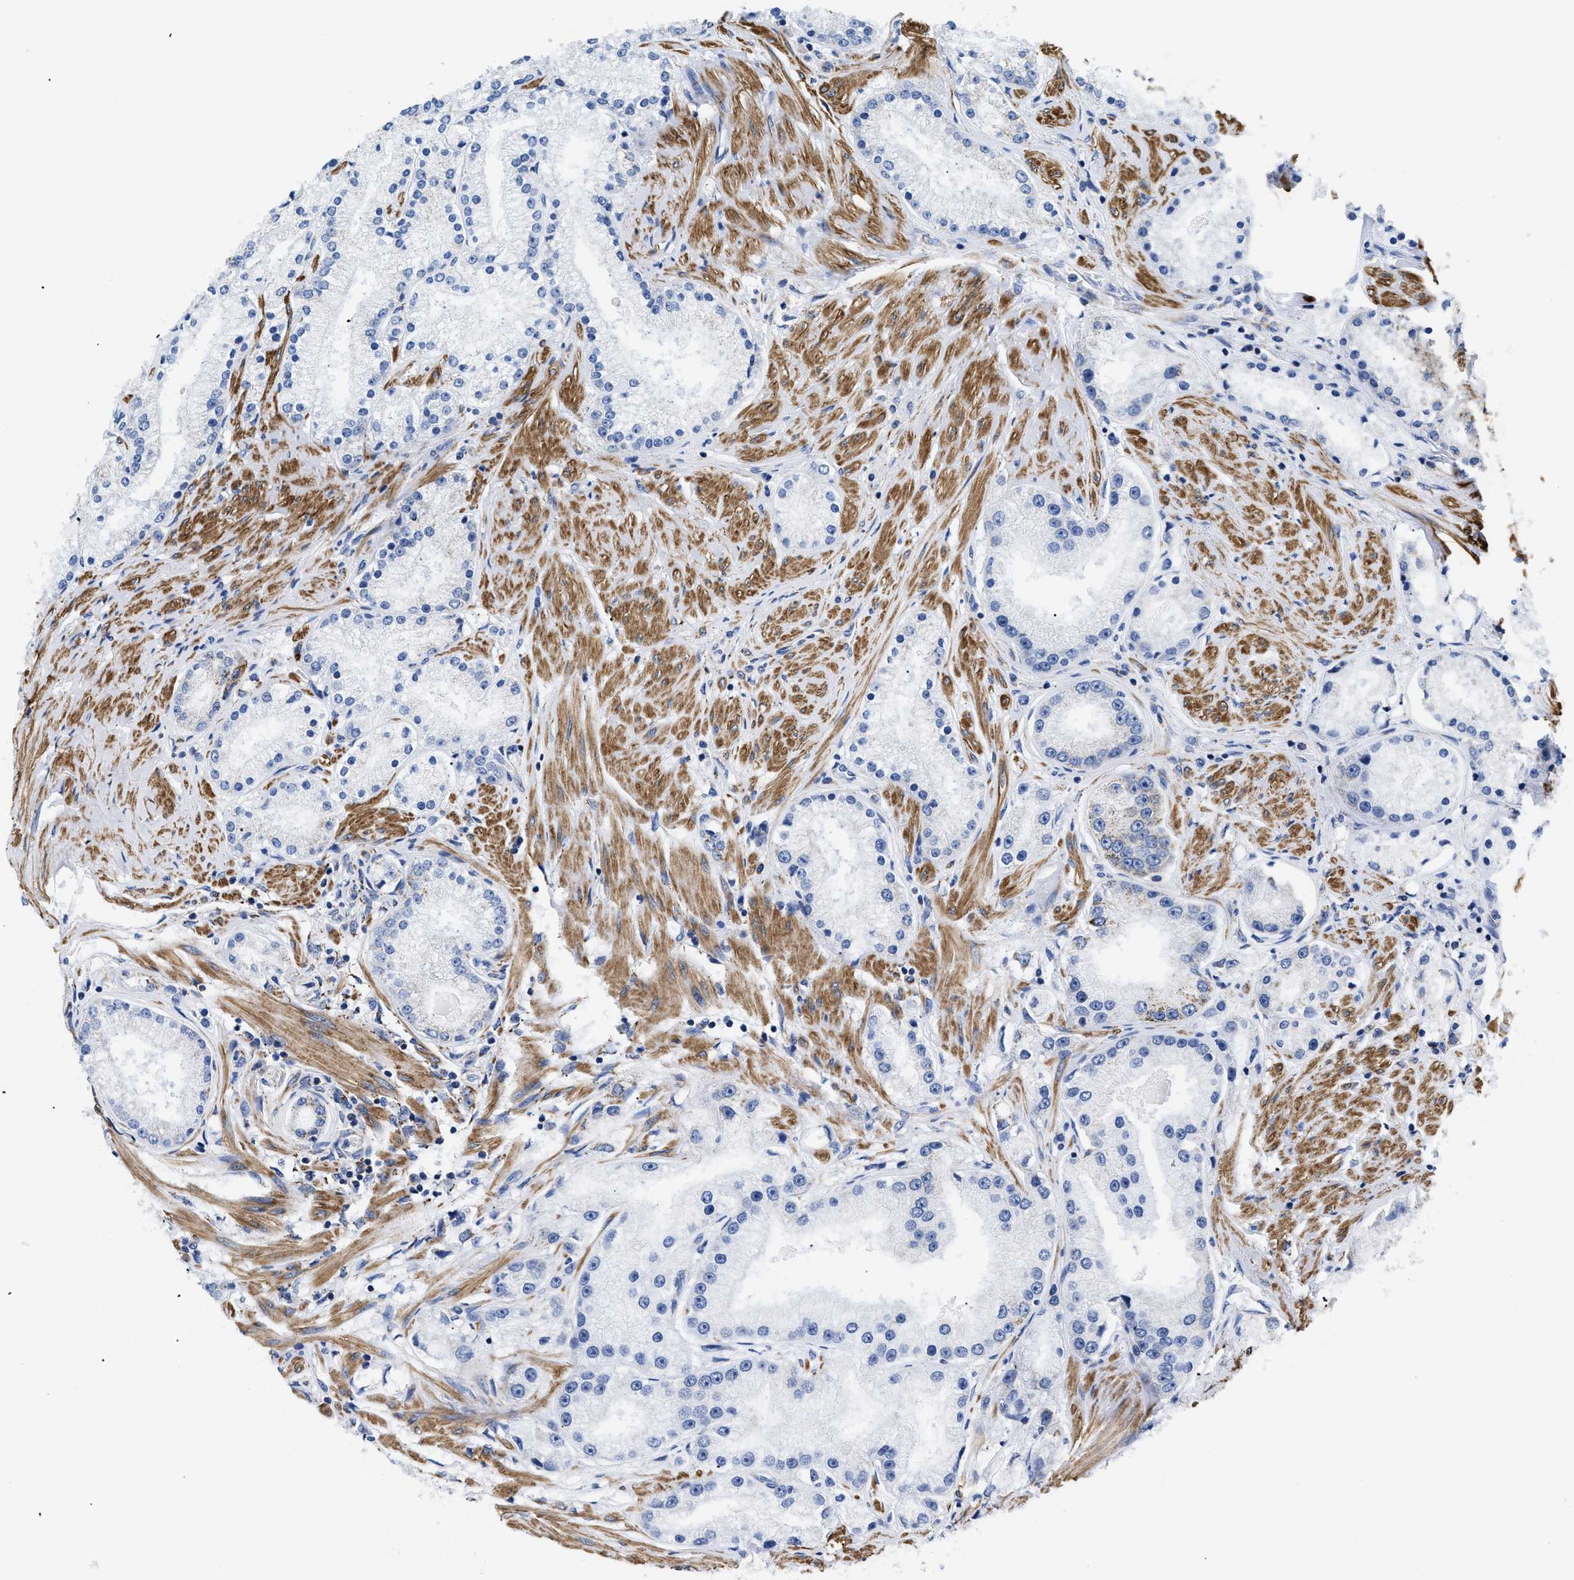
{"staining": {"intensity": "negative", "quantity": "none", "location": "none"}, "tissue": "prostate cancer", "cell_type": "Tumor cells", "image_type": "cancer", "snomed": [{"axis": "morphology", "description": "Adenocarcinoma, Low grade"}, {"axis": "topography", "description": "Prostate"}], "caption": "The IHC image has no significant staining in tumor cells of low-grade adenocarcinoma (prostate) tissue.", "gene": "GPR149", "patient": {"sex": "male", "age": 63}}